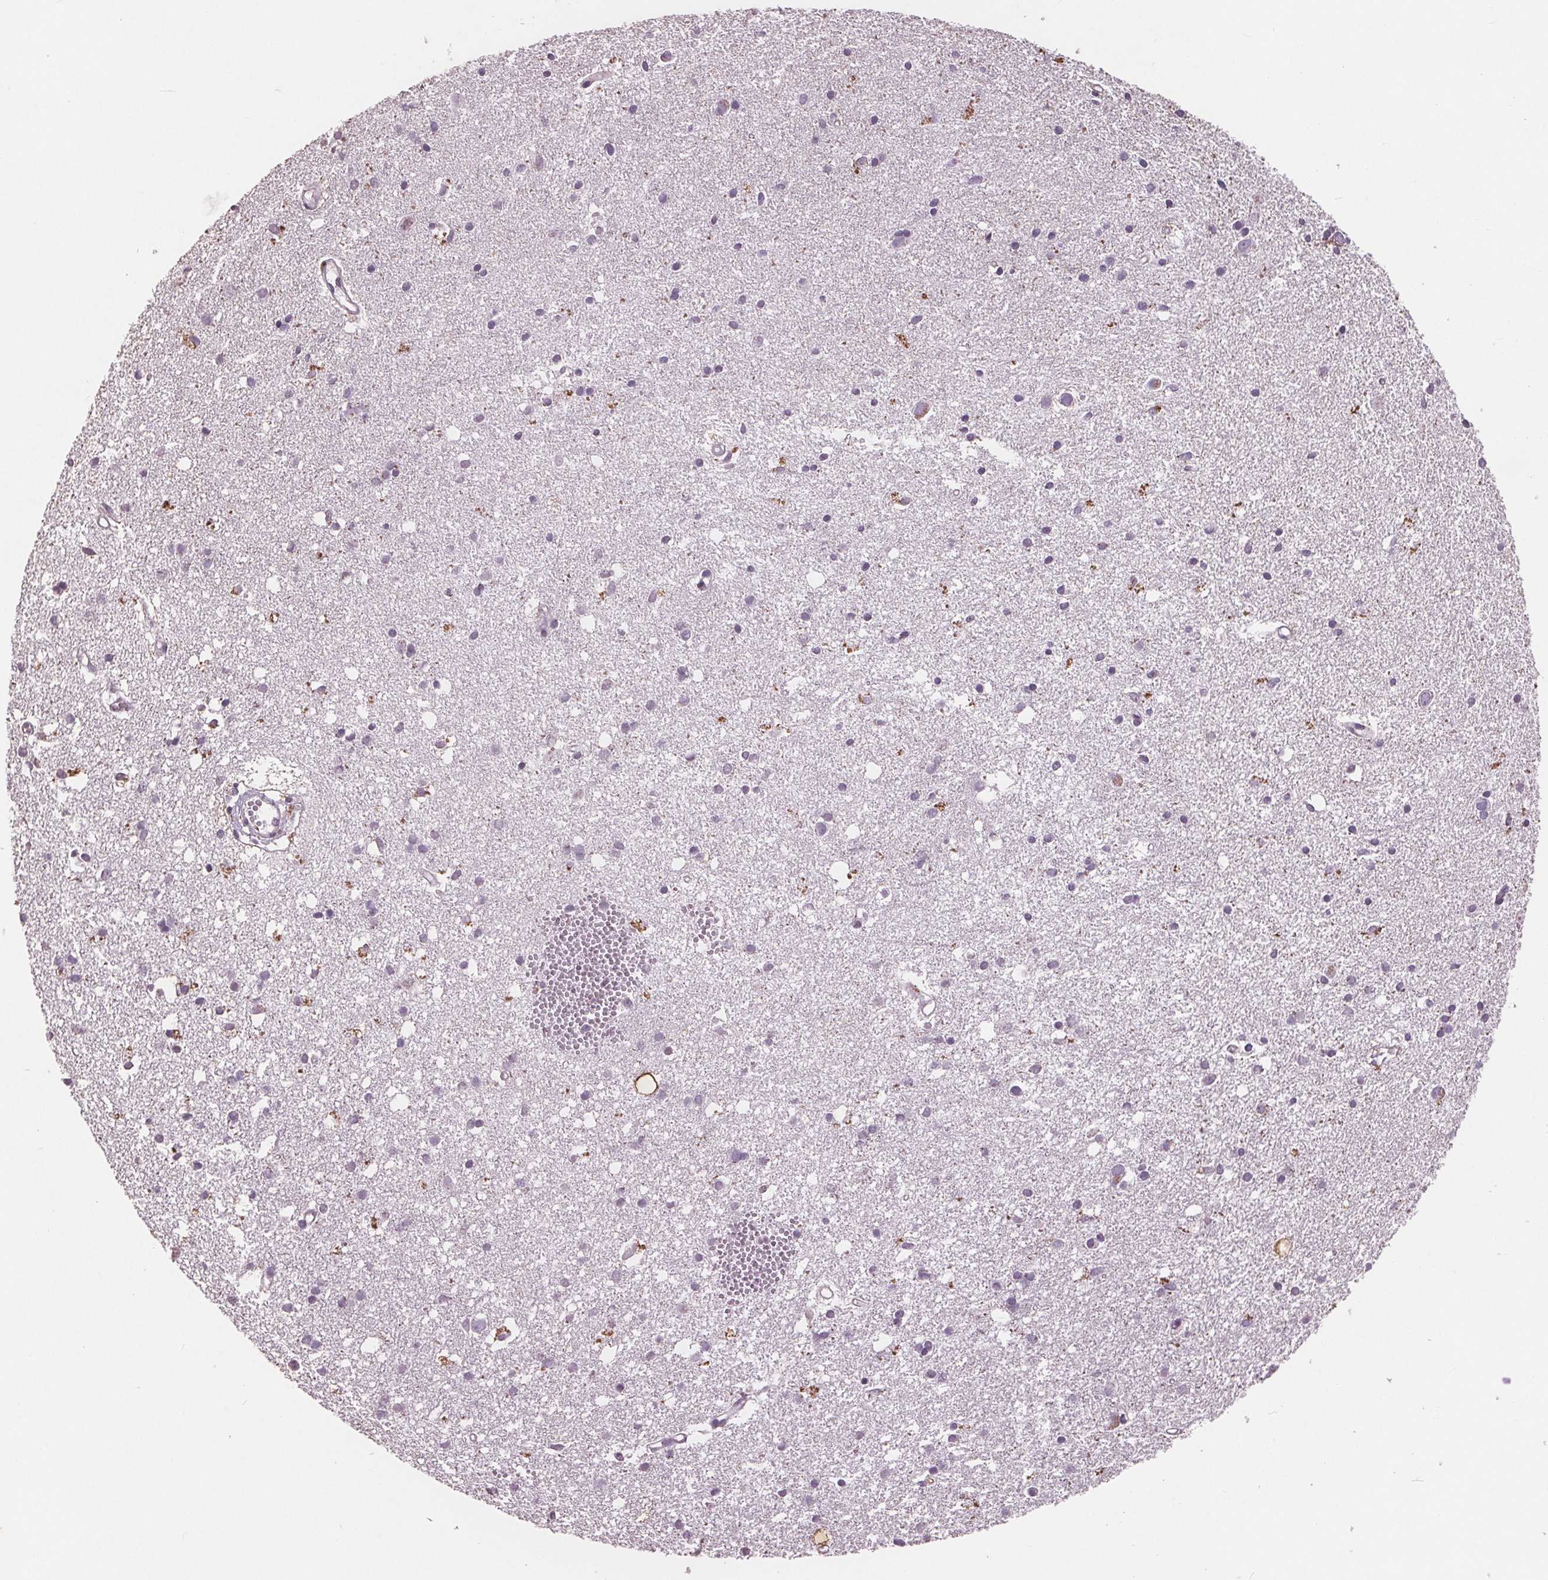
{"staining": {"intensity": "negative", "quantity": "none", "location": "none"}, "tissue": "cerebral cortex", "cell_type": "Endothelial cells", "image_type": "normal", "snomed": [{"axis": "morphology", "description": "Normal tissue, NOS"}, {"axis": "morphology", "description": "Glioma, malignant, High grade"}, {"axis": "topography", "description": "Cerebral cortex"}], "caption": "IHC histopathology image of benign human cerebral cortex stained for a protein (brown), which exhibits no expression in endothelial cells.", "gene": "PTPN14", "patient": {"sex": "male", "age": 71}}